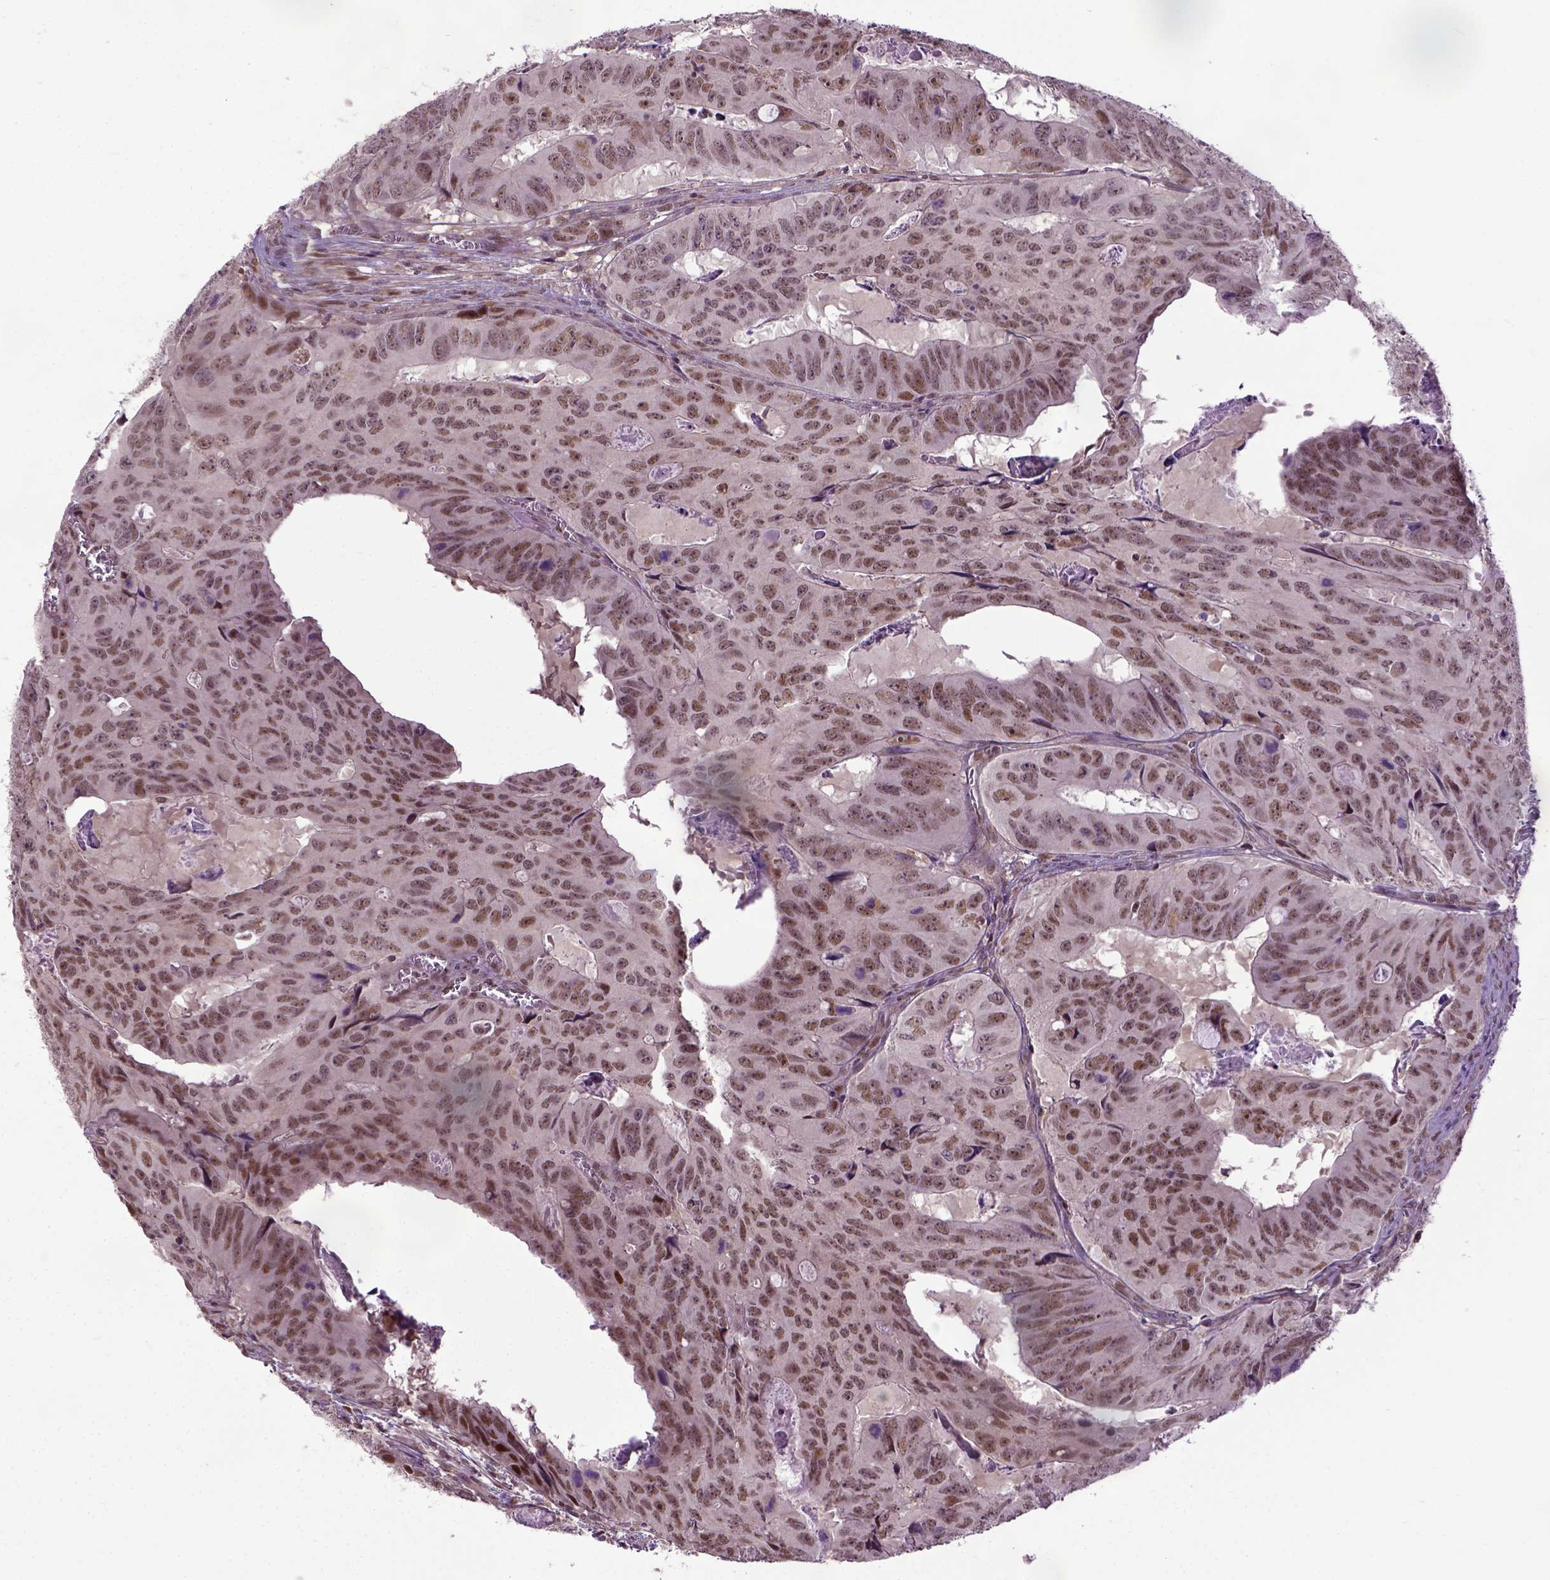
{"staining": {"intensity": "moderate", "quantity": ">75%", "location": "nuclear"}, "tissue": "colorectal cancer", "cell_type": "Tumor cells", "image_type": "cancer", "snomed": [{"axis": "morphology", "description": "Adenocarcinoma, NOS"}, {"axis": "topography", "description": "Colon"}], "caption": "Adenocarcinoma (colorectal) stained with a protein marker displays moderate staining in tumor cells.", "gene": "UBA3", "patient": {"sex": "male", "age": 79}}